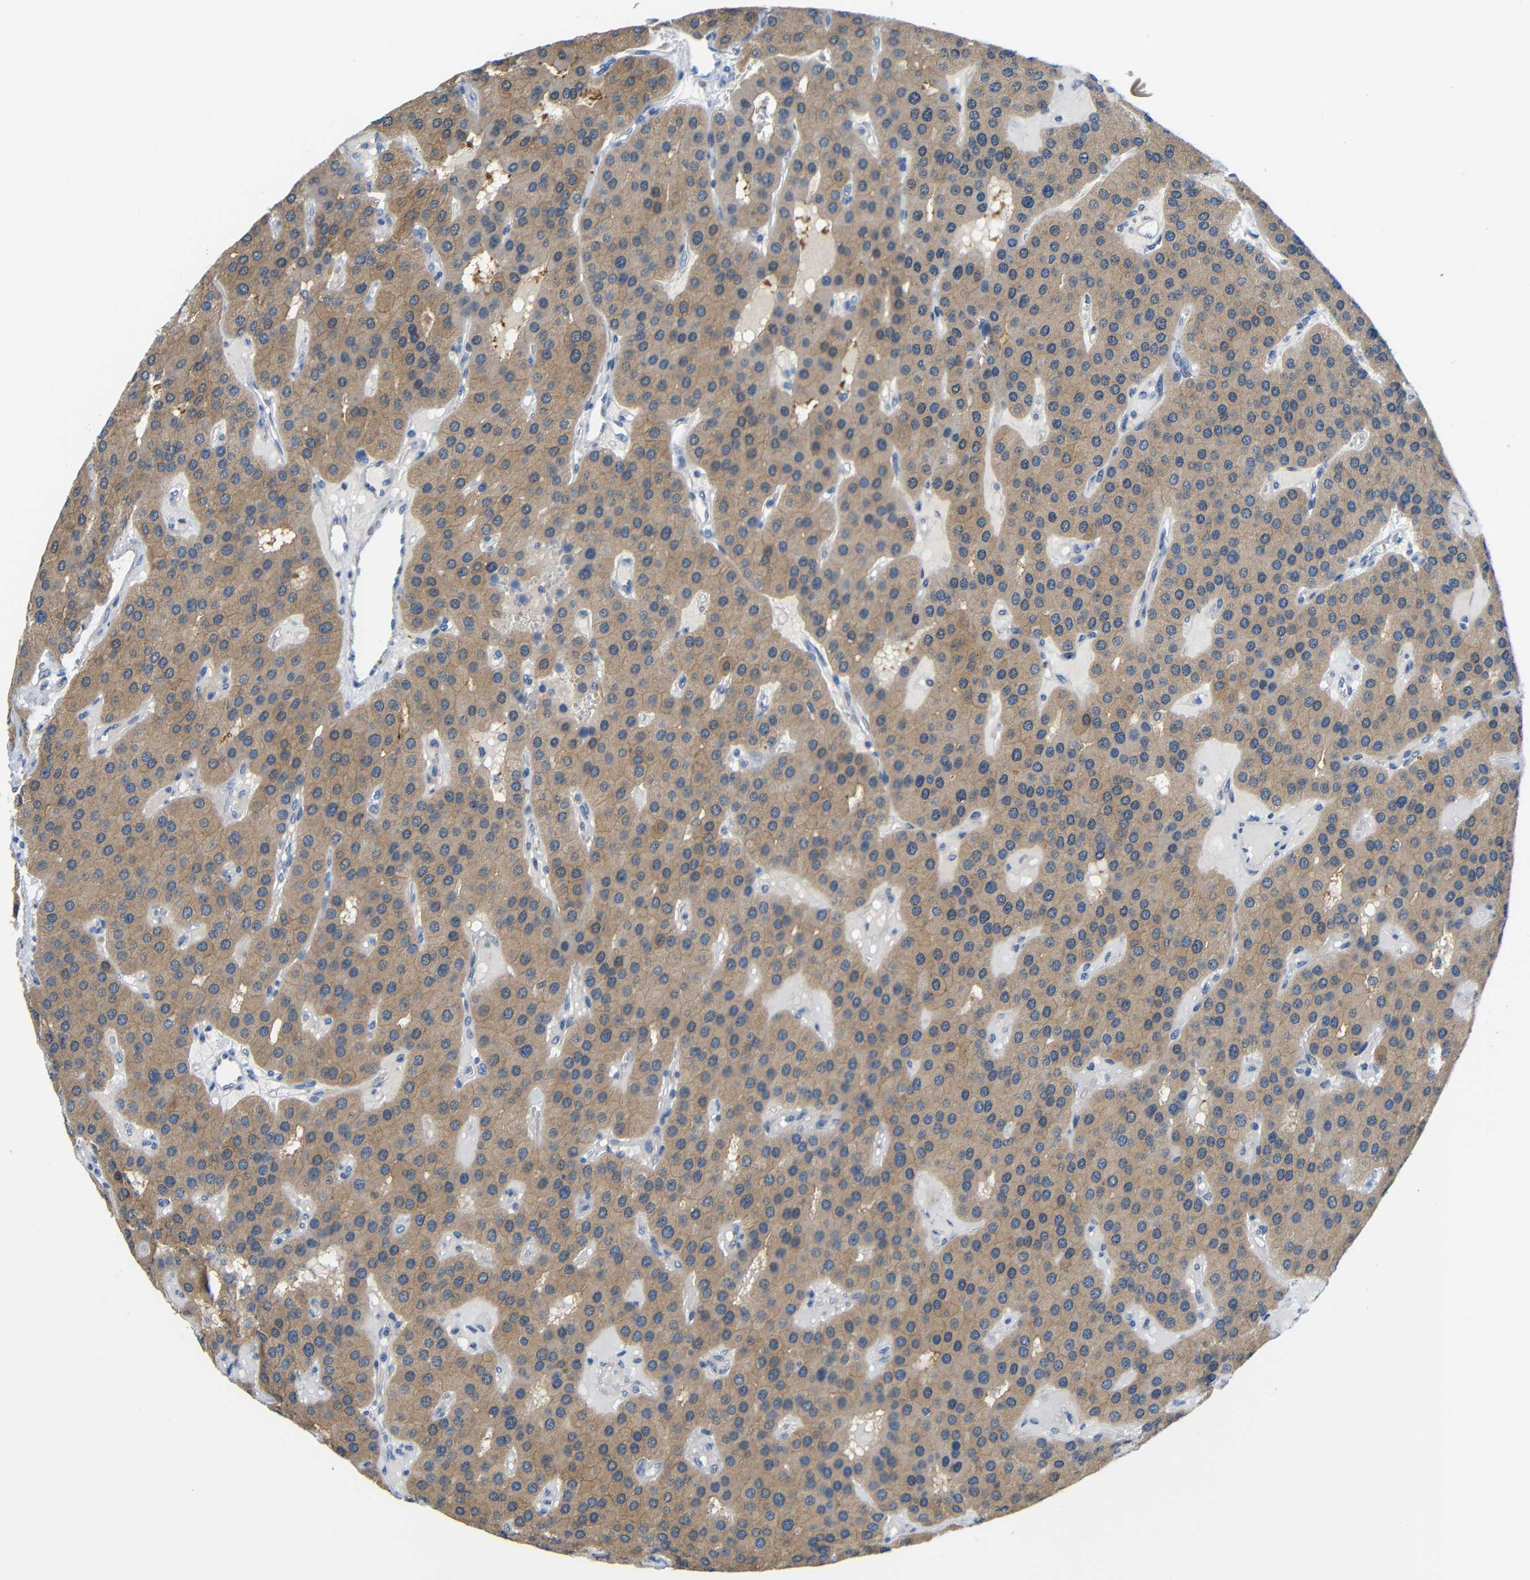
{"staining": {"intensity": "moderate", "quantity": ">75%", "location": "cytoplasmic/membranous"}, "tissue": "parathyroid gland", "cell_type": "Glandular cells", "image_type": "normal", "snomed": [{"axis": "morphology", "description": "Normal tissue, NOS"}, {"axis": "morphology", "description": "Adenoma, NOS"}, {"axis": "topography", "description": "Parathyroid gland"}], "caption": "High-magnification brightfield microscopy of unremarkable parathyroid gland stained with DAB (brown) and counterstained with hematoxylin (blue). glandular cells exhibit moderate cytoplasmic/membranous expression is appreciated in about>75% of cells. The staining was performed using DAB (3,3'-diaminobenzidine) to visualize the protein expression in brown, while the nuclei were stained in blue with hematoxylin (Magnification: 20x).", "gene": "NEGR1", "patient": {"sex": "female", "age": 86}}